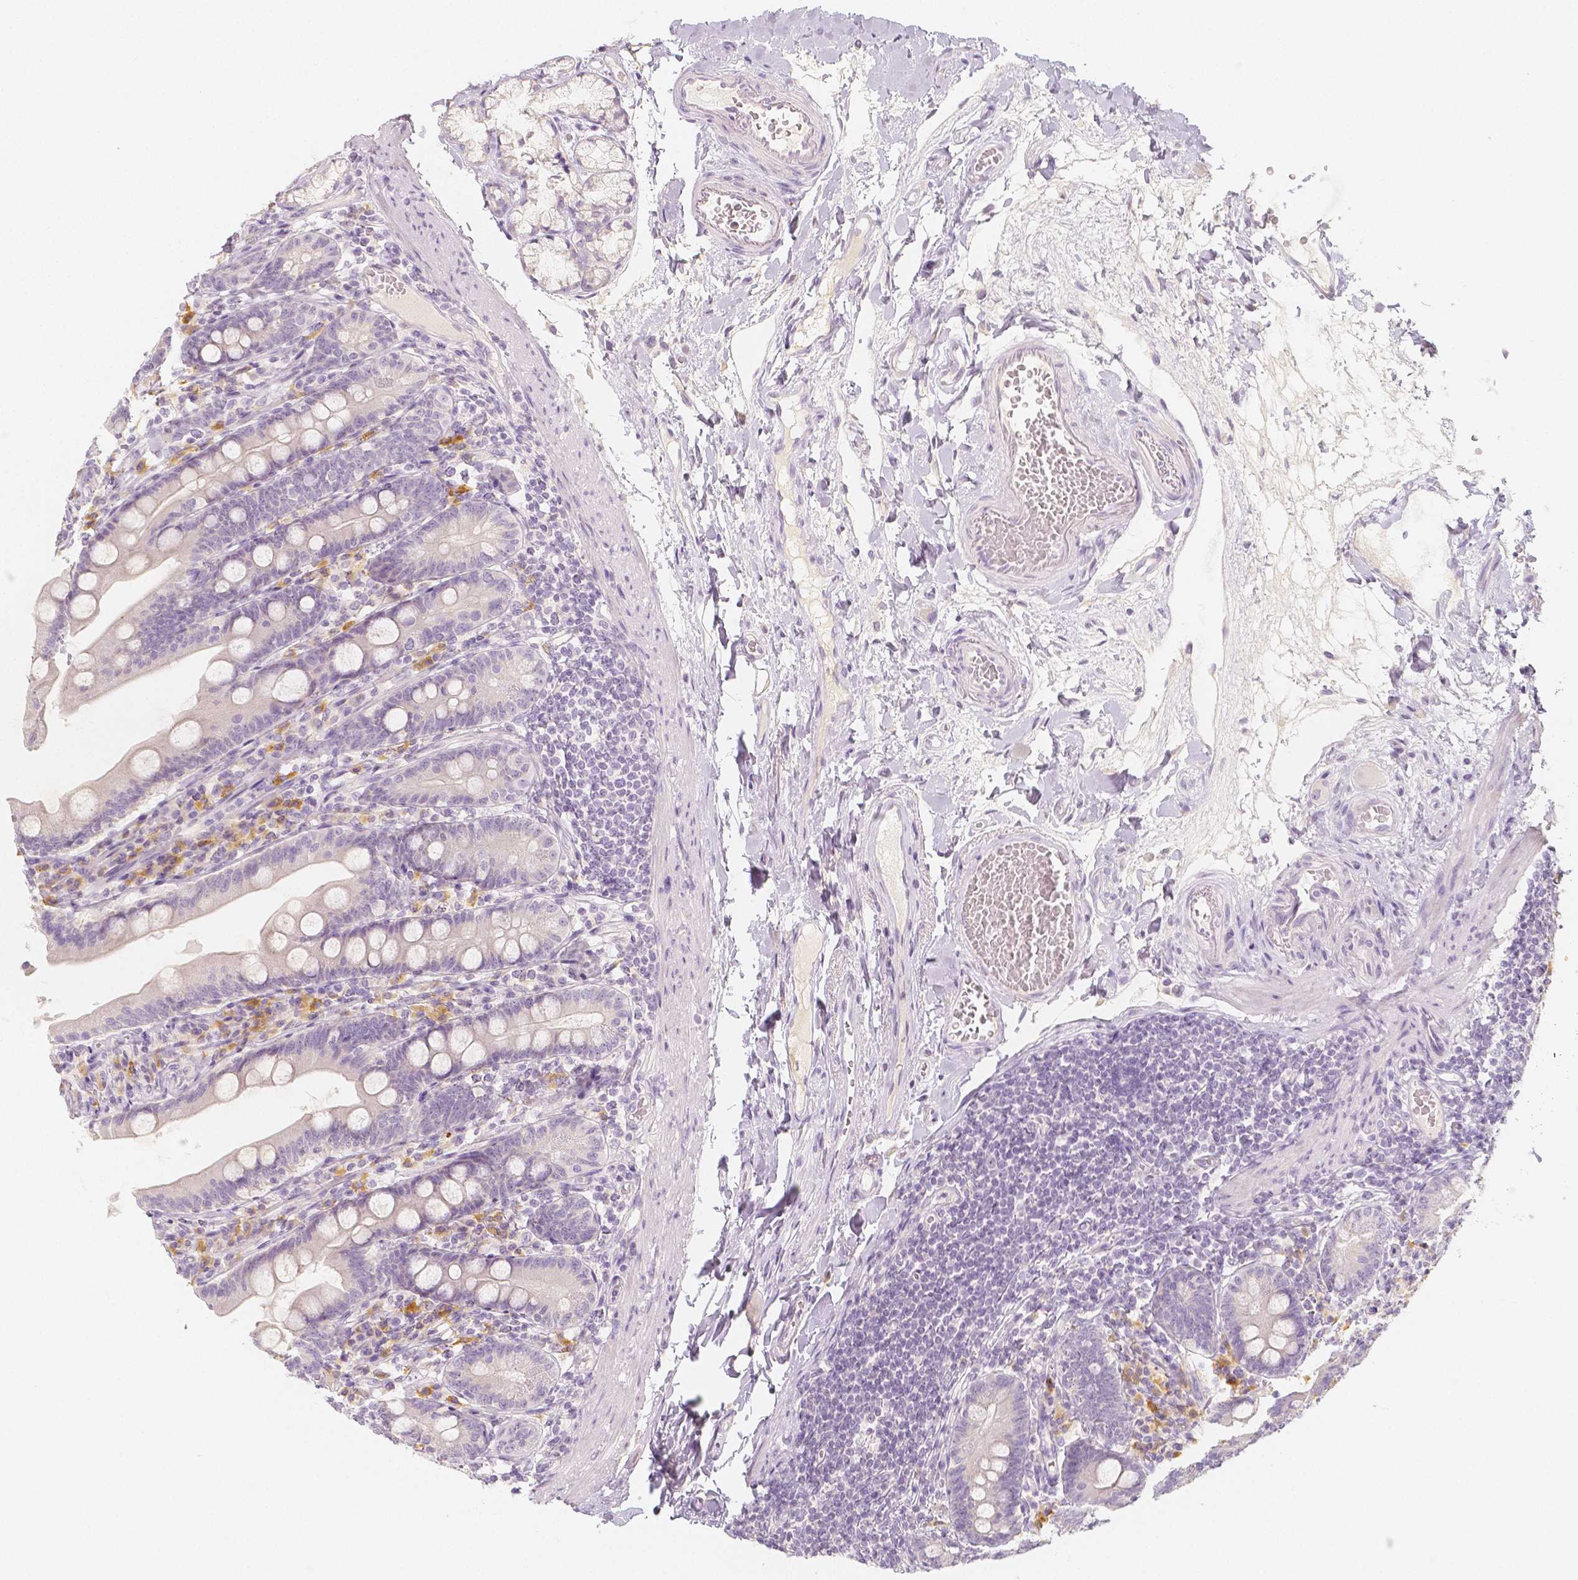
{"staining": {"intensity": "negative", "quantity": "none", "location": "none"}, "tissue": "duodenum", "cell_type": "Glandular cells", "image_type": "normal", "snomed": [{"axis": "morphology", "description": "Normal tissue, NOS"}, {"axis": "topography", "description": "Duodenum"}], "caption": "Immunohistochemistry (IHC) photomicrograph of unremarkable duodenum stained for a protein (brown), which demonstrates no staining in glandular cells.", "gene": "BATF", "patient": {"sex": "female", "age": 67}}